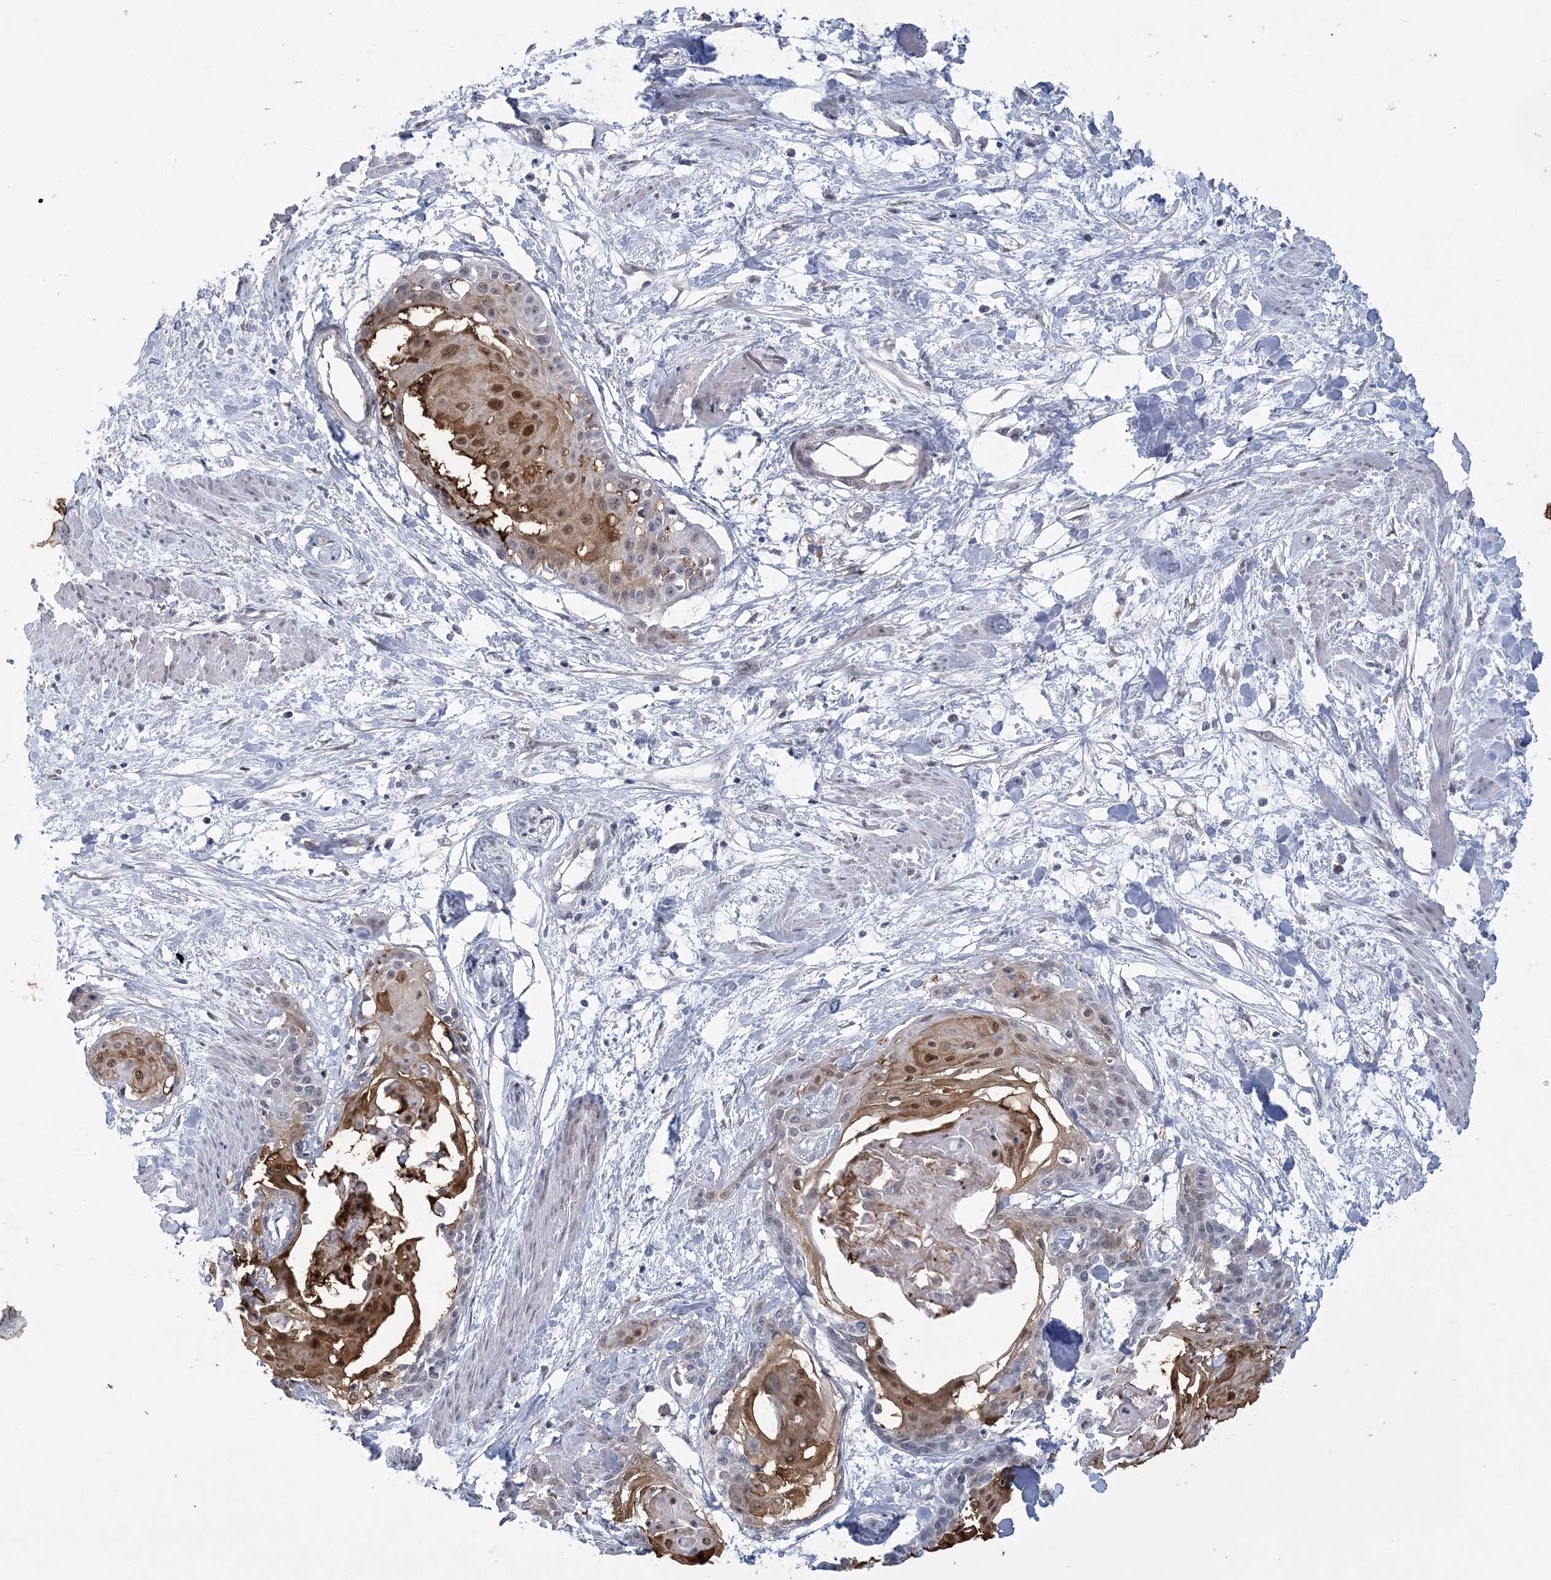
{"staining": {"intensity": "moderate", "quantity": ">75%", "location": "cytoplasmic/membranous,nuclear"}, "tissue": "cervical cancer", "cell_type": "Tumor cells", "image_type": "cancer", "snomed": [{"axis": "morphology", "description": "Squamous cell carcinoma, NOS"}, {"axis": "topography", "description": "Cervix"}], "caption": "Immunohistochemistry (IHC) (DAB) staining of human cervical cancer exhibits moderate cytoplasmic/membranous and nuclear protein staining in approximately >75% of tumor cells.", "gene": "HOMEZ", "patient": {"sex": "female", "age": 57}}